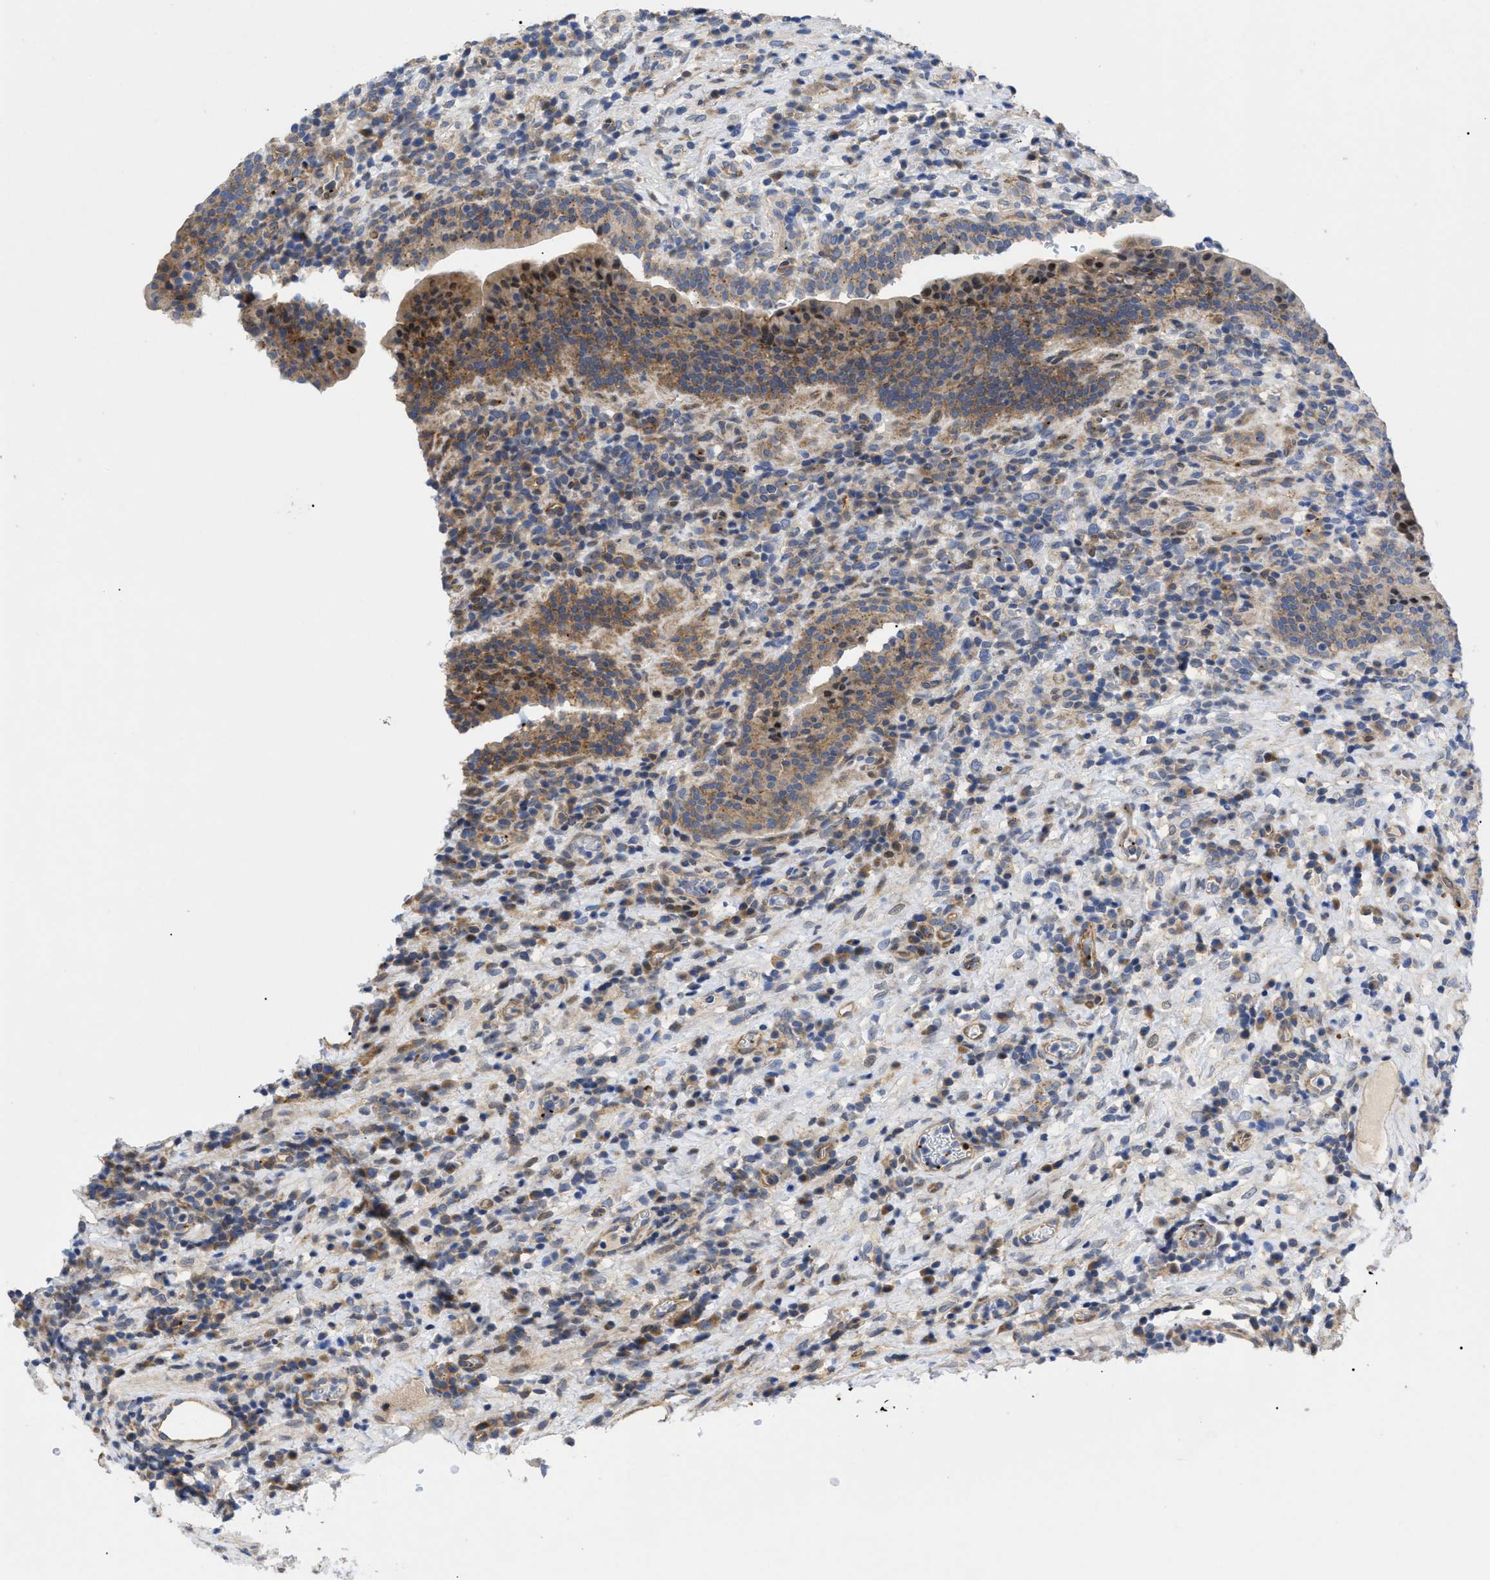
{"staining": {"intensity": "moderate", "quantity": ">75%", "location": "cytoplasmic/membranous"}, "tissue": "urothelial cancer", "cell_type": "Tumor cells", "image_type": "cancer", "snomed": [{"axis": "morphology", "description": "Urothelial carcinoma, Low grade"}, {"axis": "topography", "description": "Urinary bladder"}], "caption": "This is an image of immunohistochemistry staining of urothelial carcinoma (low-grade), which shows moderate expression in the cytoplasmic/membranous of tumor cells.", "gene": "SFXN5", "patient": {"sex": "female", "age": 75}}